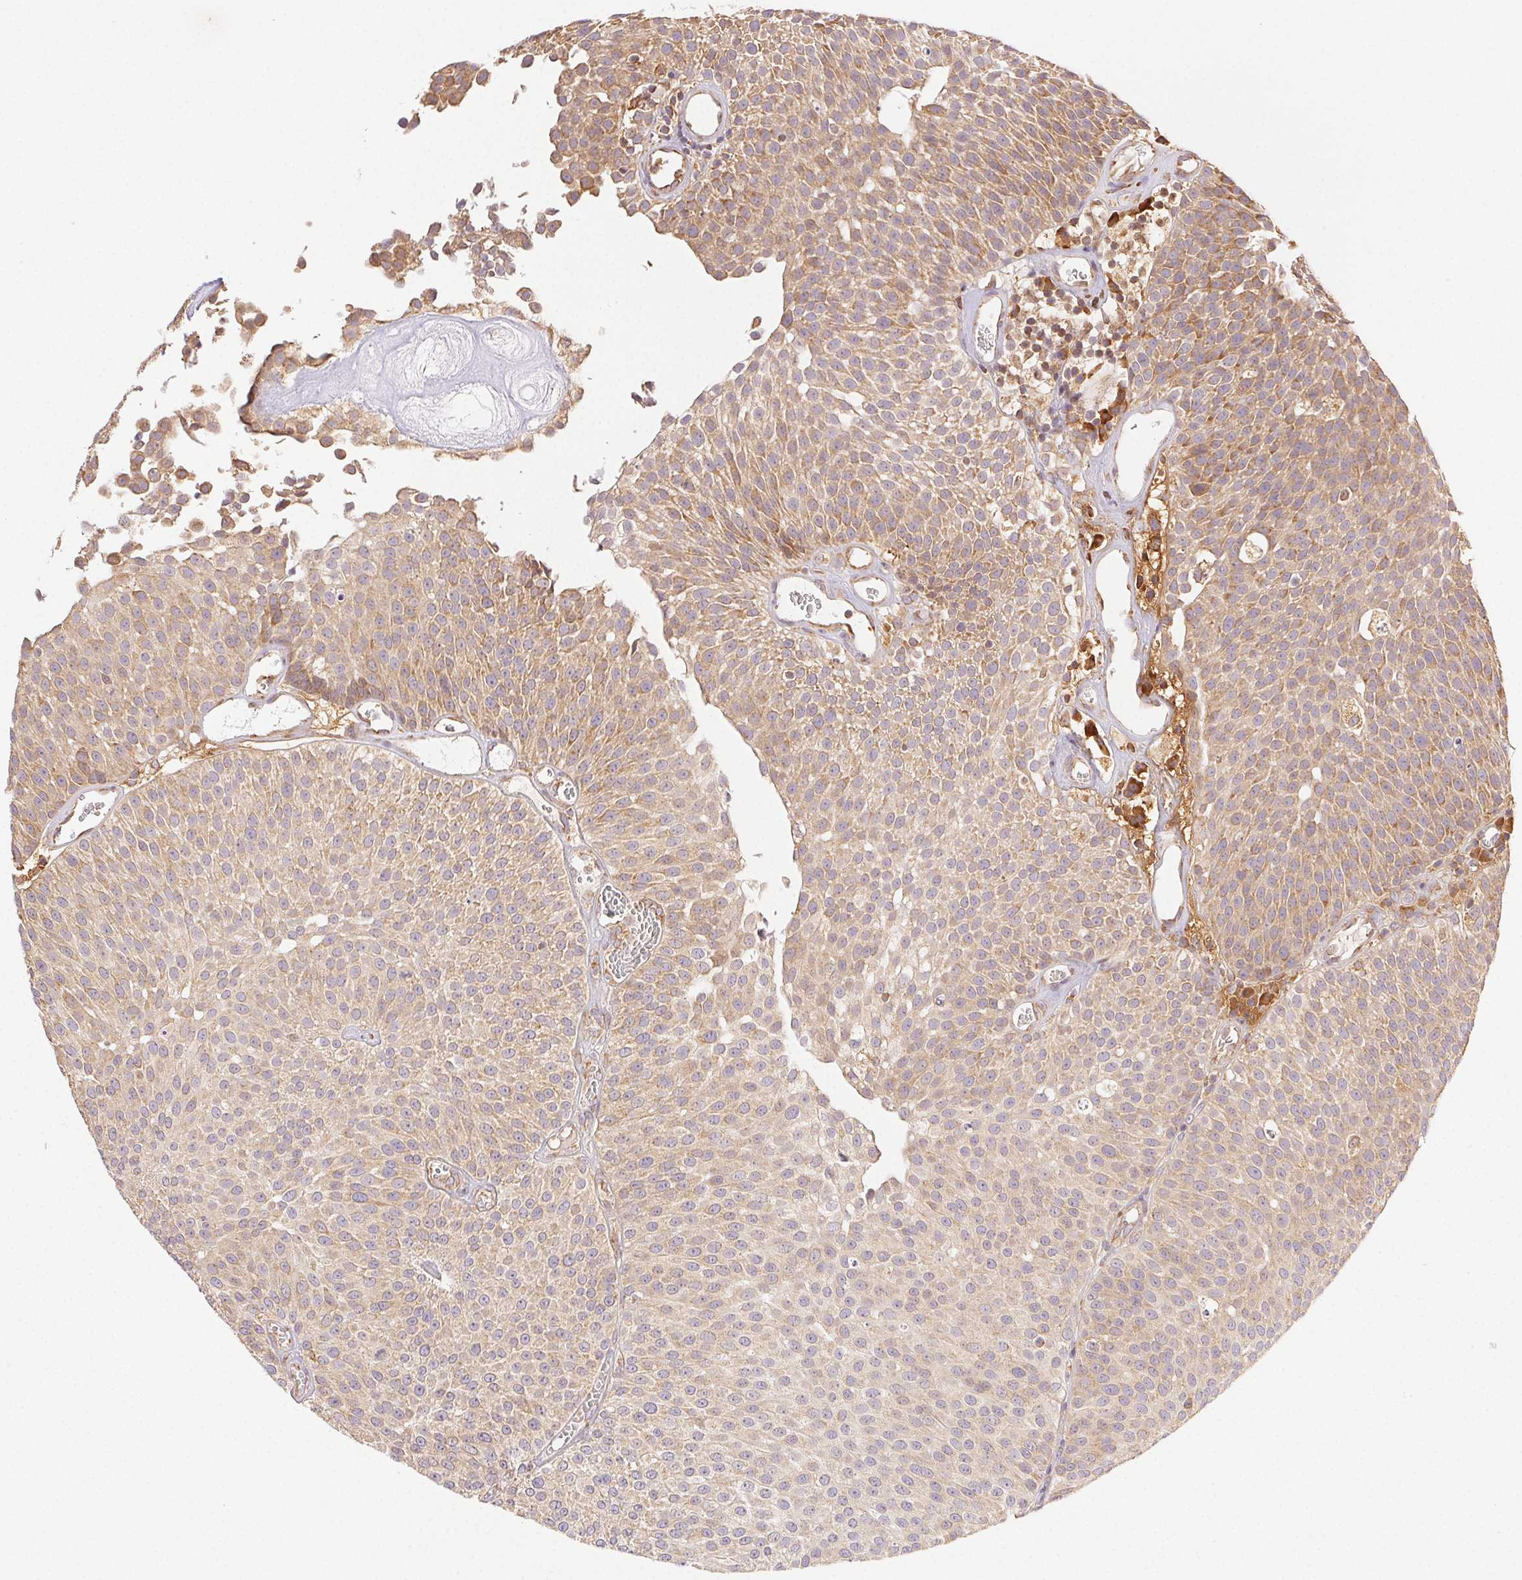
{"staining": {"intensity": "weak", "quantity": ">75%", "location": "cytoplasmic/membranous"}, "tissue": "urothelial cancer", "cell_type": "Tumor cells", "image_type": "cancer", "snomed": [{"axis": "morphology", "description": "Urothelial carcinoma, Low grade"}, {"axis": "topography", "description": "Urinary bladder"}], "caption": "This photomicrograph demonstrates immunohistochemistry staining of low-grade urothelial carcinoma, with low weak cytoplasmic/membranous positivity in approximately >75% of tumor cells.", "gene": "ENTREP1", "patient": {"sex": "female", "age": 79}}